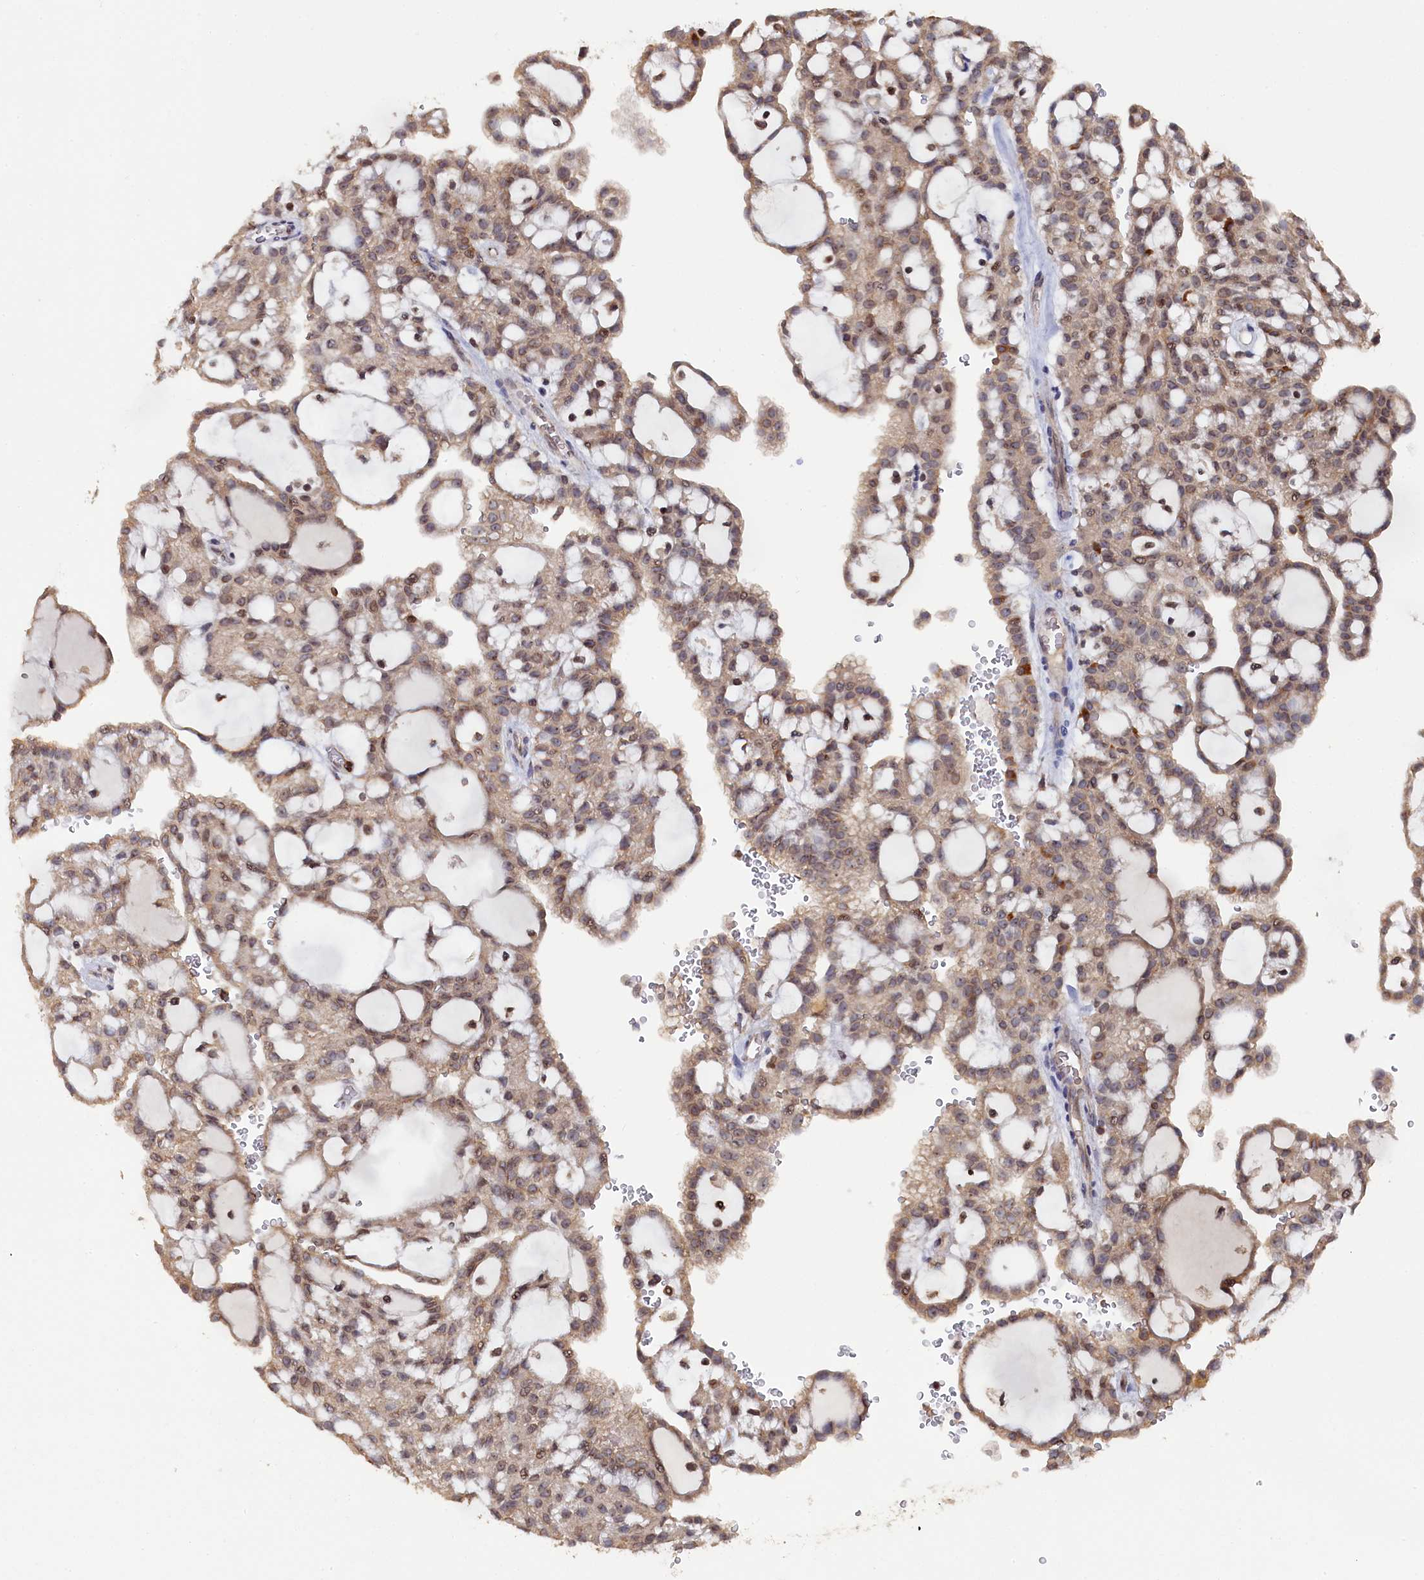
{"staining": {"intensity": "weak", "quantity": ">75%", "location": "cytoplasmic/membranous,nuclear"}, "tissue": "renal cancer", "cell_type": "Tumor cells", "image_type": "cancer", "snomed": [{"axis": "morphology", "description": "Adenocarcinoma, NOS"}, {"axis": "topography", "description": "Kidney"}], "caption": "Immunohistochemical staining of adenocarcinoma (renal) exhibits weak cytoplasmic/membranous and nuclear protein positivity in about >75% of tumor cells.", "gene": "ANKEF1", "patient": {"sex": "male", "age": 63}}